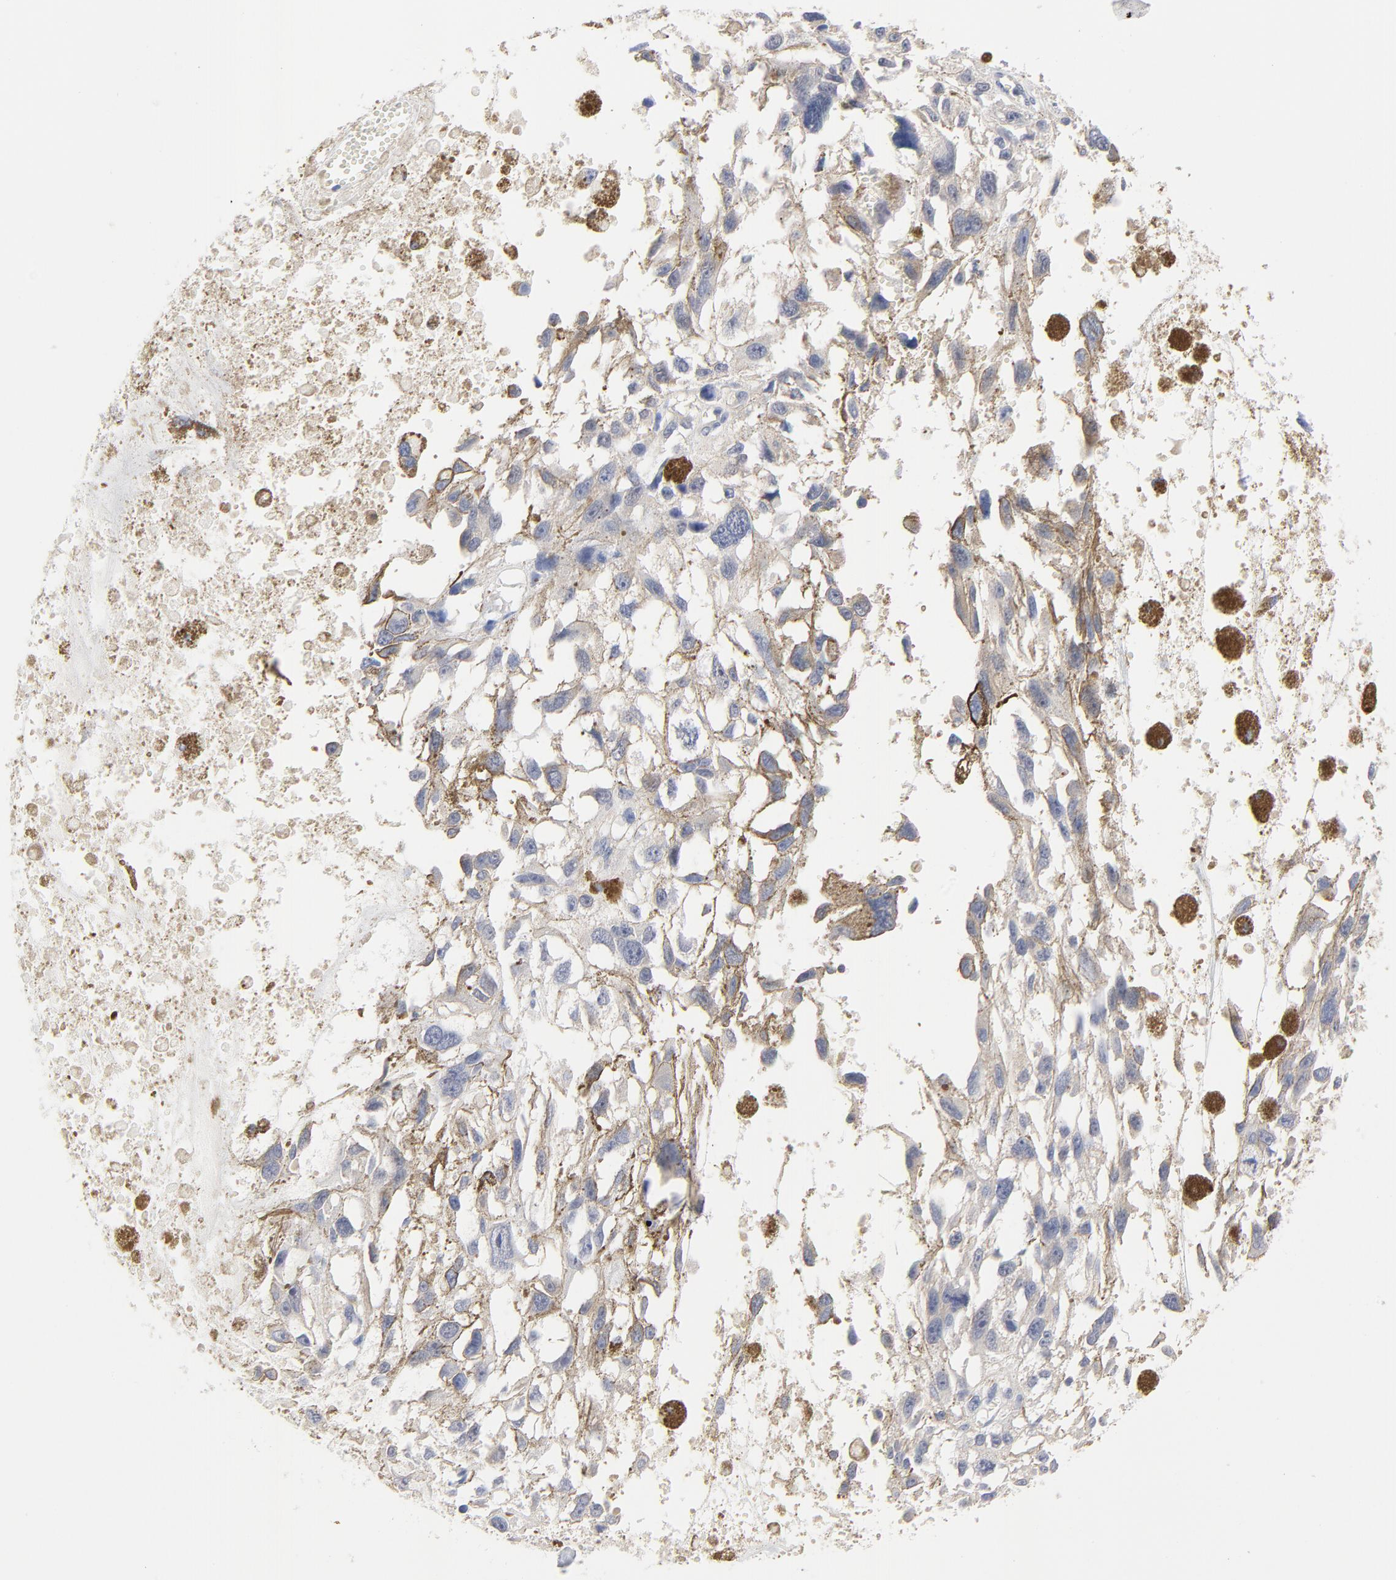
{"staining": {"intensity": "negative", "quantity": "none", "location": "none"}, "tissue": "melanoma", "cell_type": "Tumor cells", "image_type": "cancer", "snomed": [{"axis": "morphology", "description": "Malignant melanoma, Metastatic site"}, {"axis": "topography", "description": "Lymph node"}], "caption": "Melanoma was stained to show a protein in brown. There is no significant staining in tumor cells. The staining is performed using DAB (3,3'-diaminobenzidine) brown chromogen with nuclei counter-stained in using hematoxylin.", "gene": "CAB39L", "patient": {"sex": "male", "age": 59}}